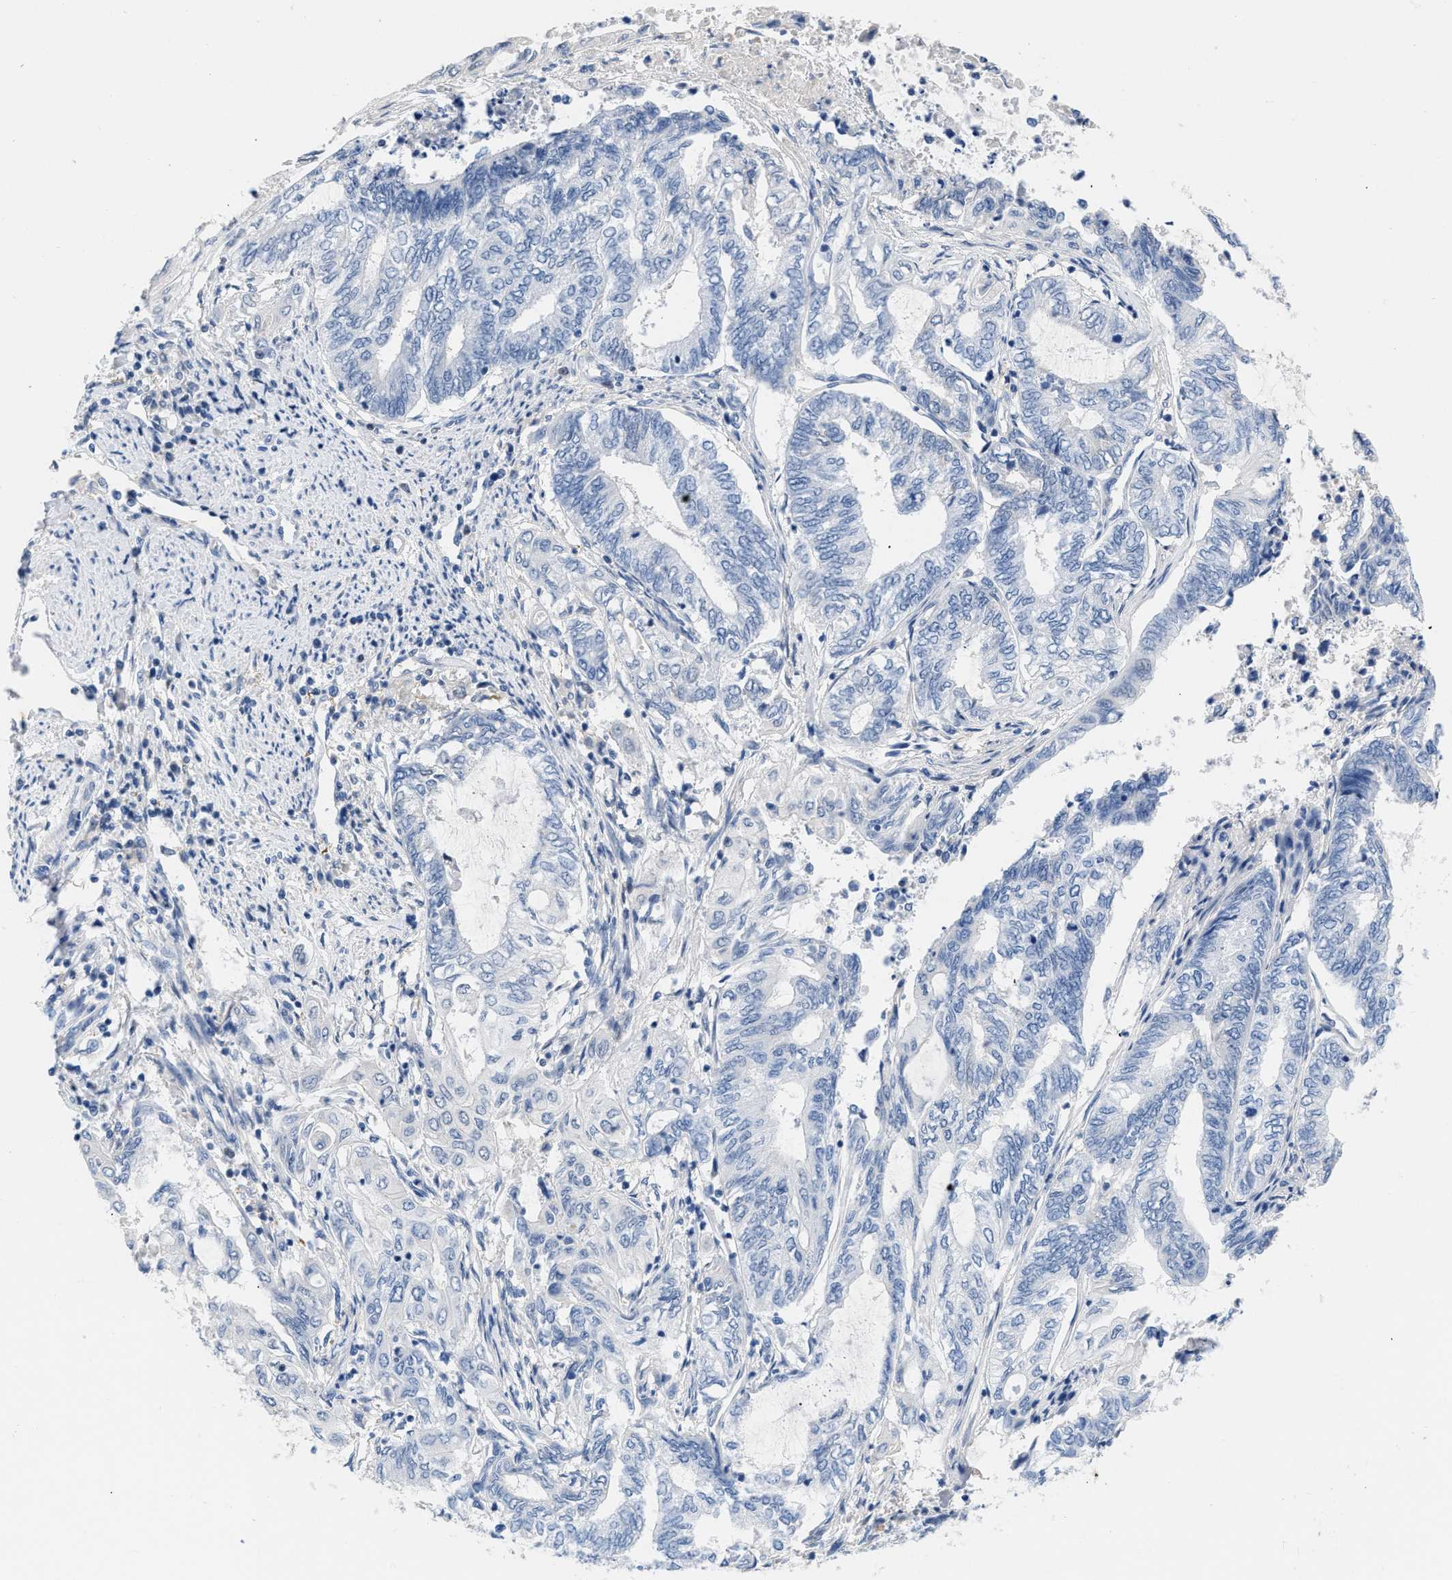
{"staining": {"intensity": "negative", "quantity": "none", "location": "none"}, "tissue": "endometrial cancer", "cell_type": "Tumor cells", "image_type": "cancer", "snomed": [{"axis": "morphology", "description": "Adenocarcinoma, NOS"}, {"axis": "topography", "description": "Uterus"}, {"axis": "topography", "description": "Endometrium"}], "caption": "Photomicrograph shows no significant protein positivity in tumor cells of endometrial adenocarcinoma.", "gene": "BOLL", "patient": {"sex": "female", "age": 70}}